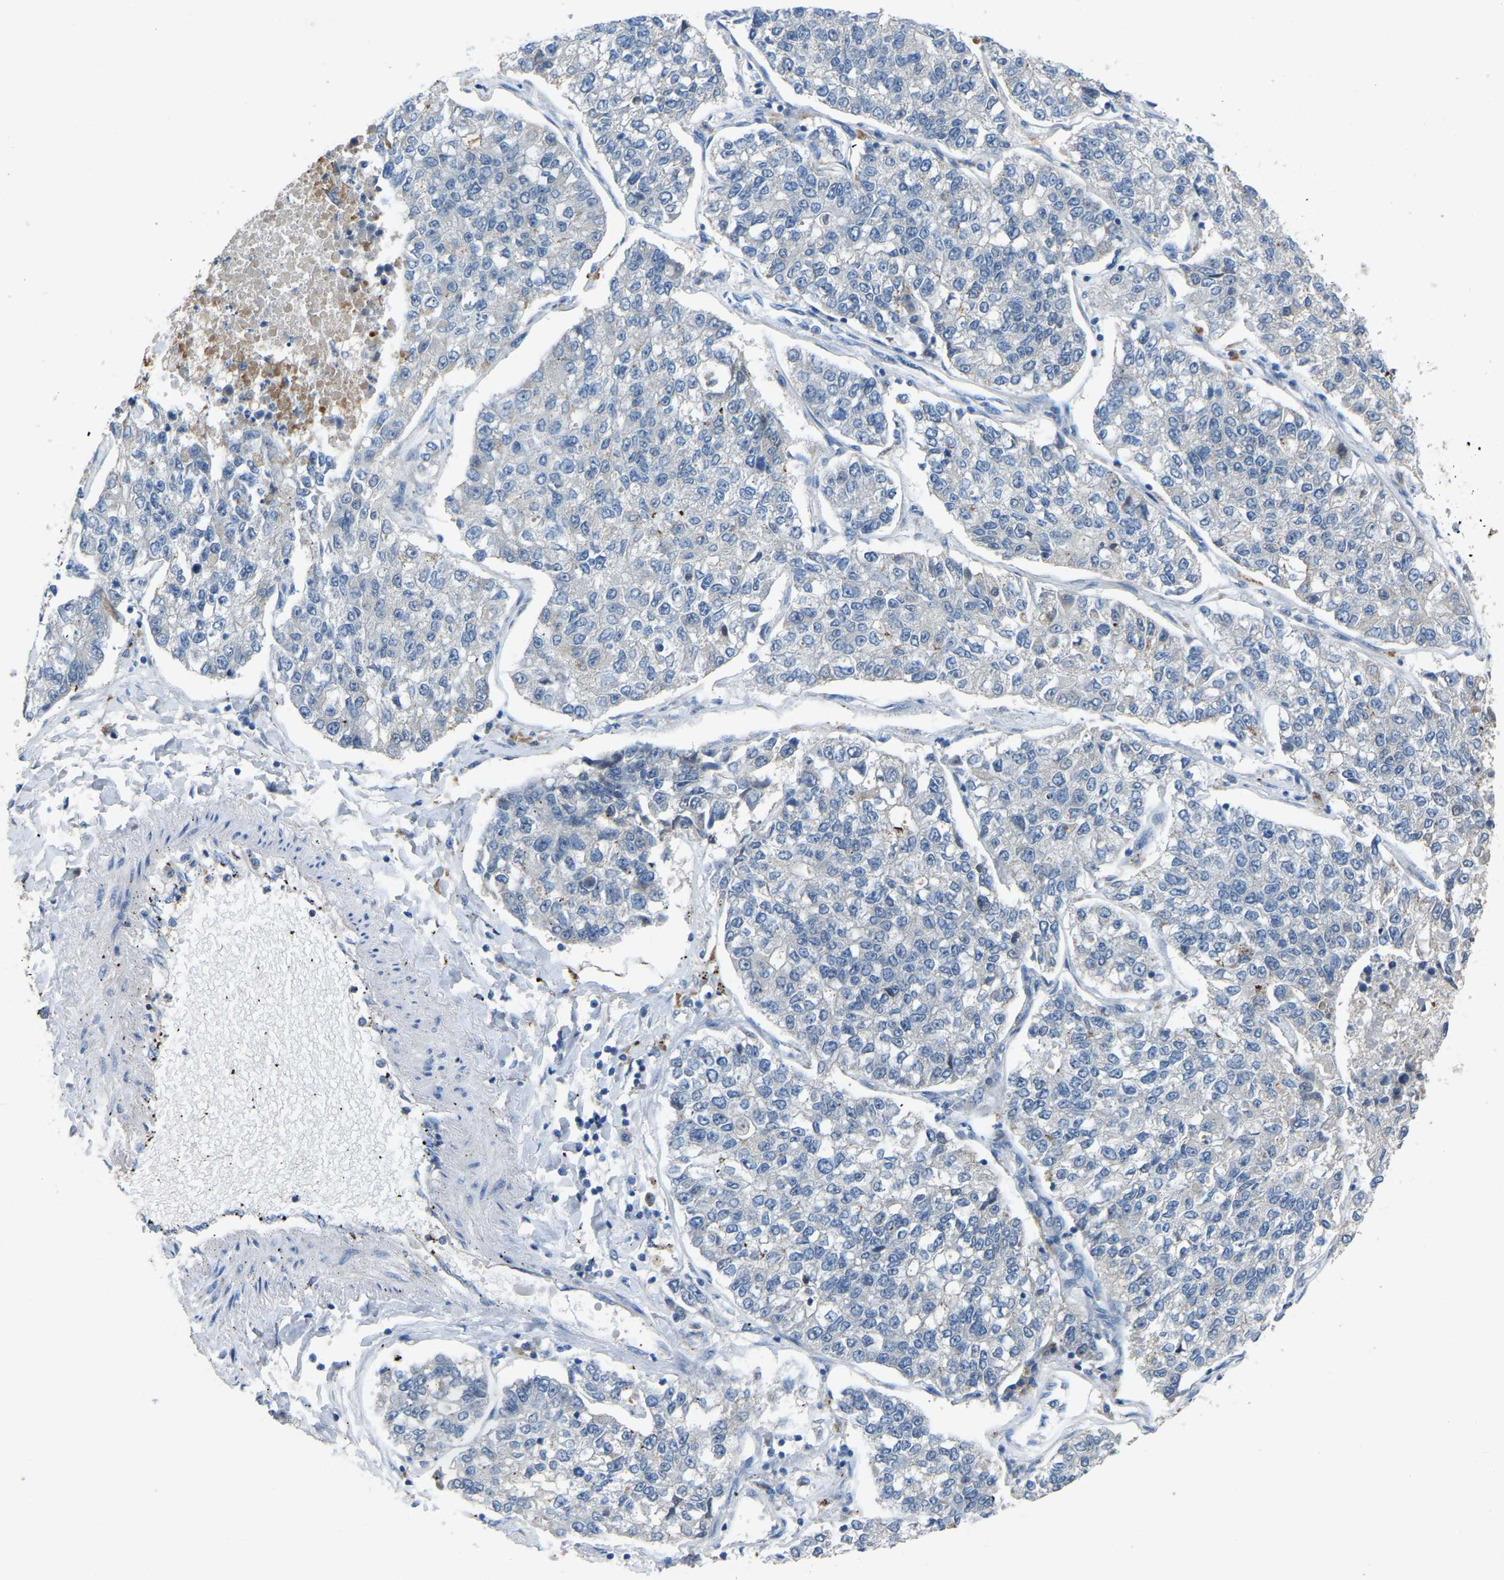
{"staining": {"intensity": "negative", "quantity": "none", "location": "none"}, "tissue": "lung cancer", "cell_type": "Tumor cells", "image_type": "cancer", "snomed": [{"axis": "morphology", "description": "Adenocarcinoma, NOS"}, {"axis": "topography", "description": "Lung"}], "caption": "IHC histopathology image of lung adenocarcinoma stained for a protein (brown), which reveals no staining in tumor cells. (Stains: DAB immunohistochemistry with hematoxylin counter stain, Microscopy: brightfield microscopy at high magnification).", "gene": "FHIT", "patient": {"sex": "male", "age": 49}}